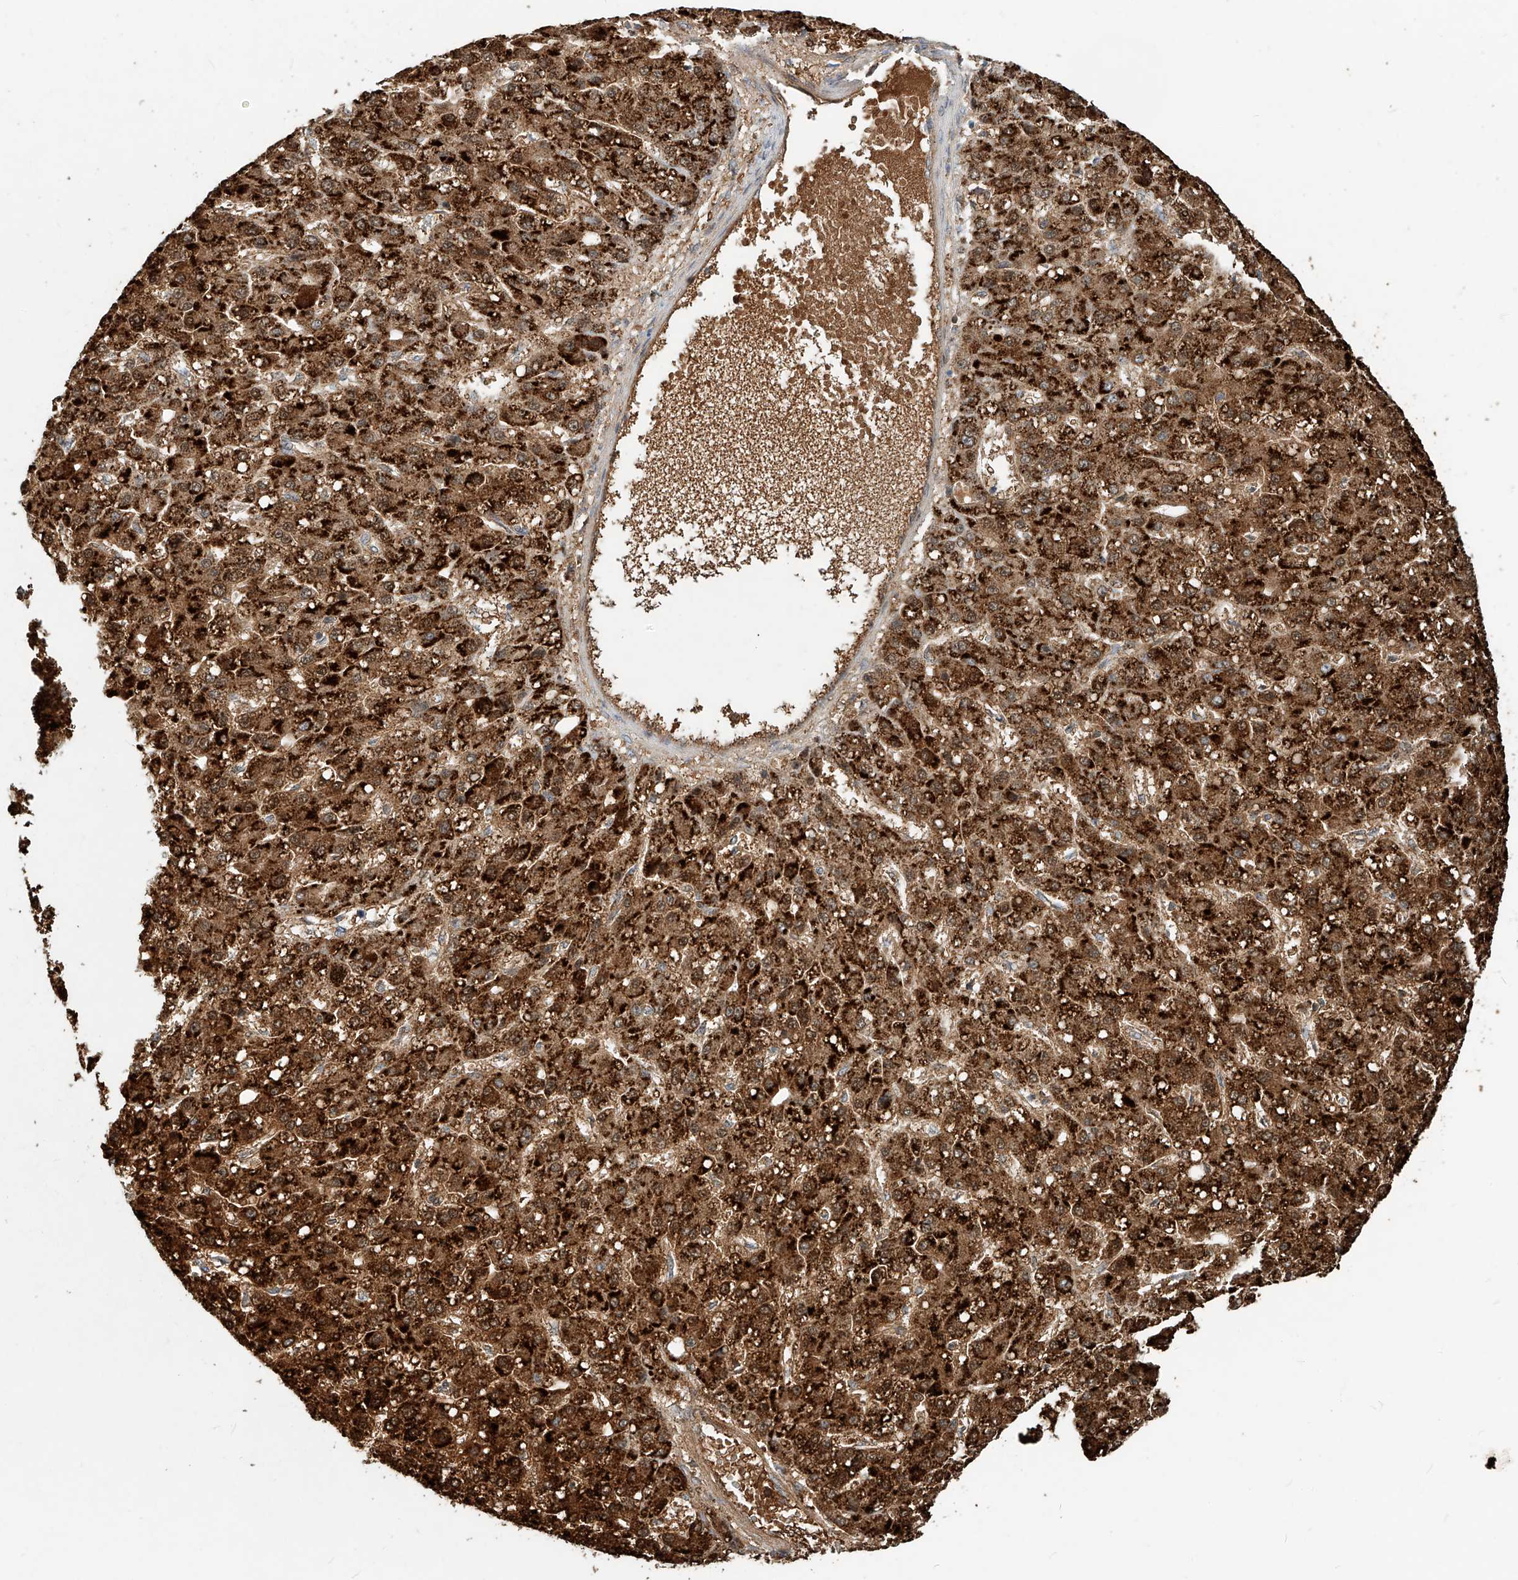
{"staining": {"intensity": "strong", "quantity": ">75%", "location": "cytoplasmic/membranous"}, "tissue": "liver cancer", "cell_type": "Tumor cells", "image_type": "cancer", "snomed": [{"axis": "morphology", "description": "Carcinoma, Hepatocellular, NOS"}, {"axis": "topography", "description": "Liver"}], "caption": "Immunohistochemical staining of hepatocellular carcinoma (liver) demonstrates high levels of strong cytoplasmic/membranous expression in about >75% of tumor cells.", "gene": "PTPRA", "patient": {"sex": "male", "age": 67}}